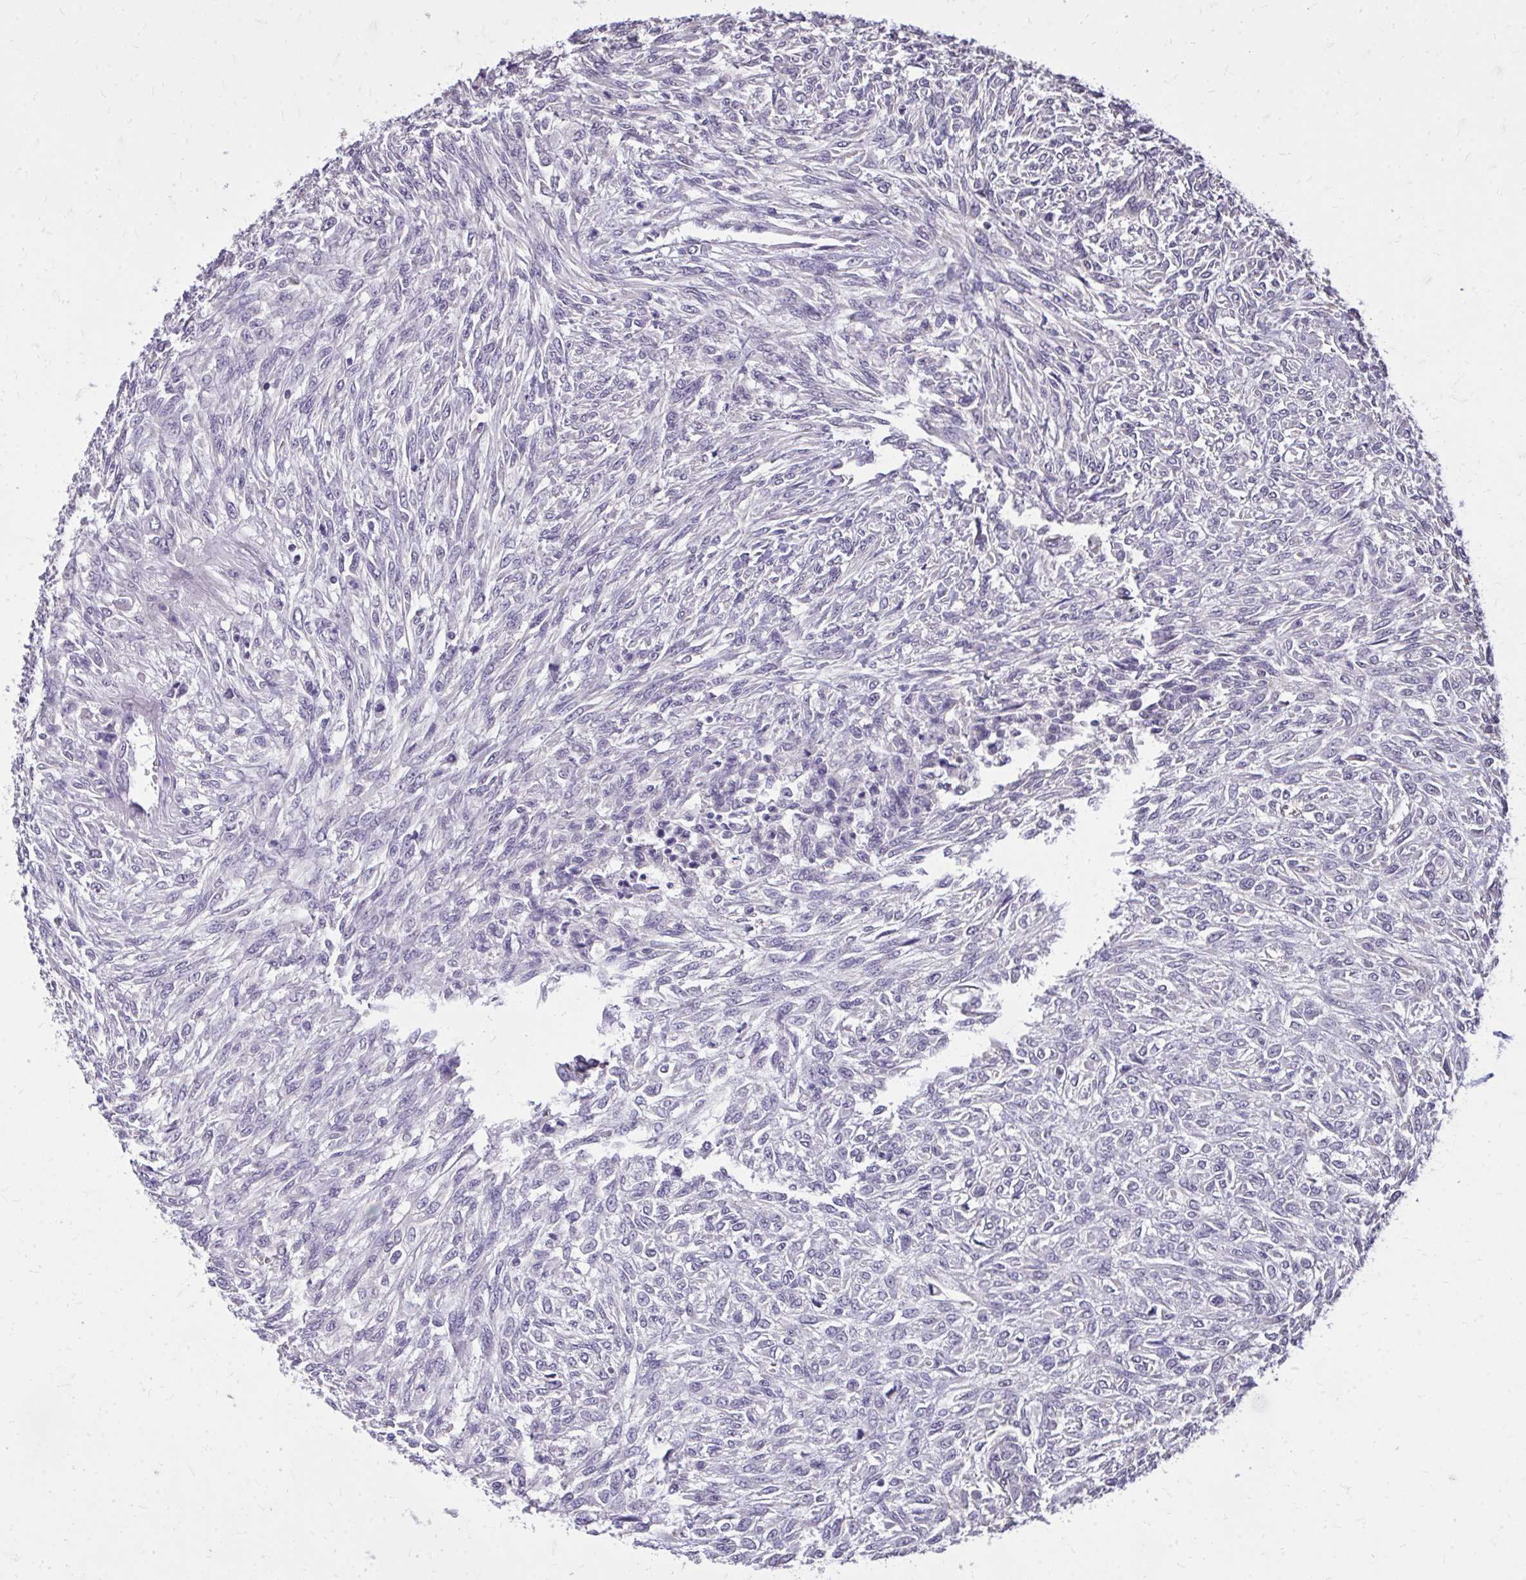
{"staining": {"intensity": "negative", "quantity": "none", "location": "none"}, "tissue": "renal cancer", "cell_type": "Tumor cells", "image_type": "cancer", "snomed": [{"axis": "morphology", "description": "Adenocarcinoma, NOS"}, {"axis": "topography", "description": "Kidney"}], "caption": "This is an immunohistochemistry photomicrograph of human renal cancer. There is no positivity in tumor cells.", "gene": "AKAP5", "patient": {"sex": "male", "age": 58}}